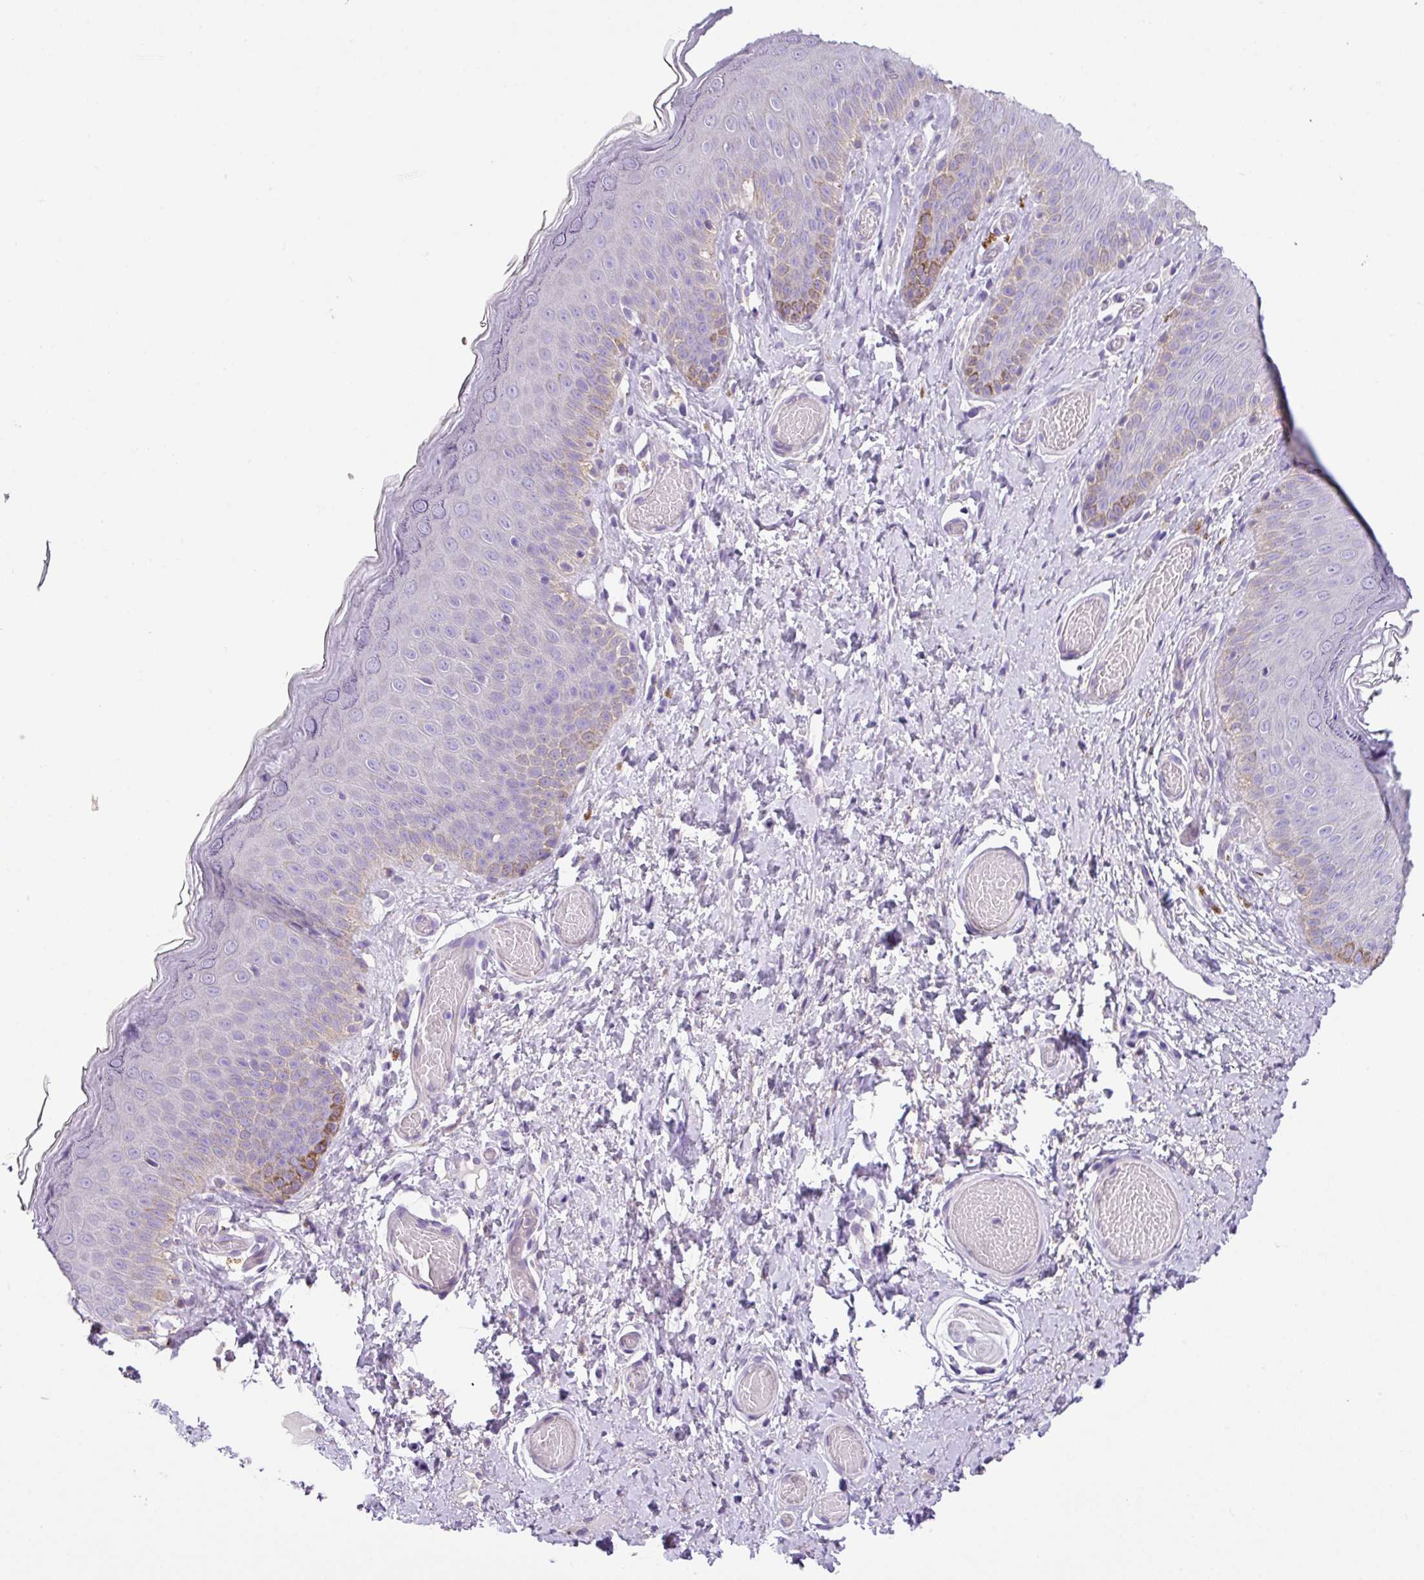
{"staining": {"intensity": "negative", "quantity": "none", "location": "none"}, "tissue": "skin", "cell_type": "Epidermal cells", "image_type": "normal", "snomed": [{"axis": "morphology", "description": "Normal tissue, NOS"}, {"axis": "topography", "description": "Anal"}], "caption": "A photomicrograph of human skin is negative for staining in epidermal cells. The staining was performed using DAB to visualize the protein expression in brown, while the nuclei were stained in blue with hematoxylin (Magnification: 20x).", "gene": "ZG16", "patient": {"sex": "female", "age": 40}}